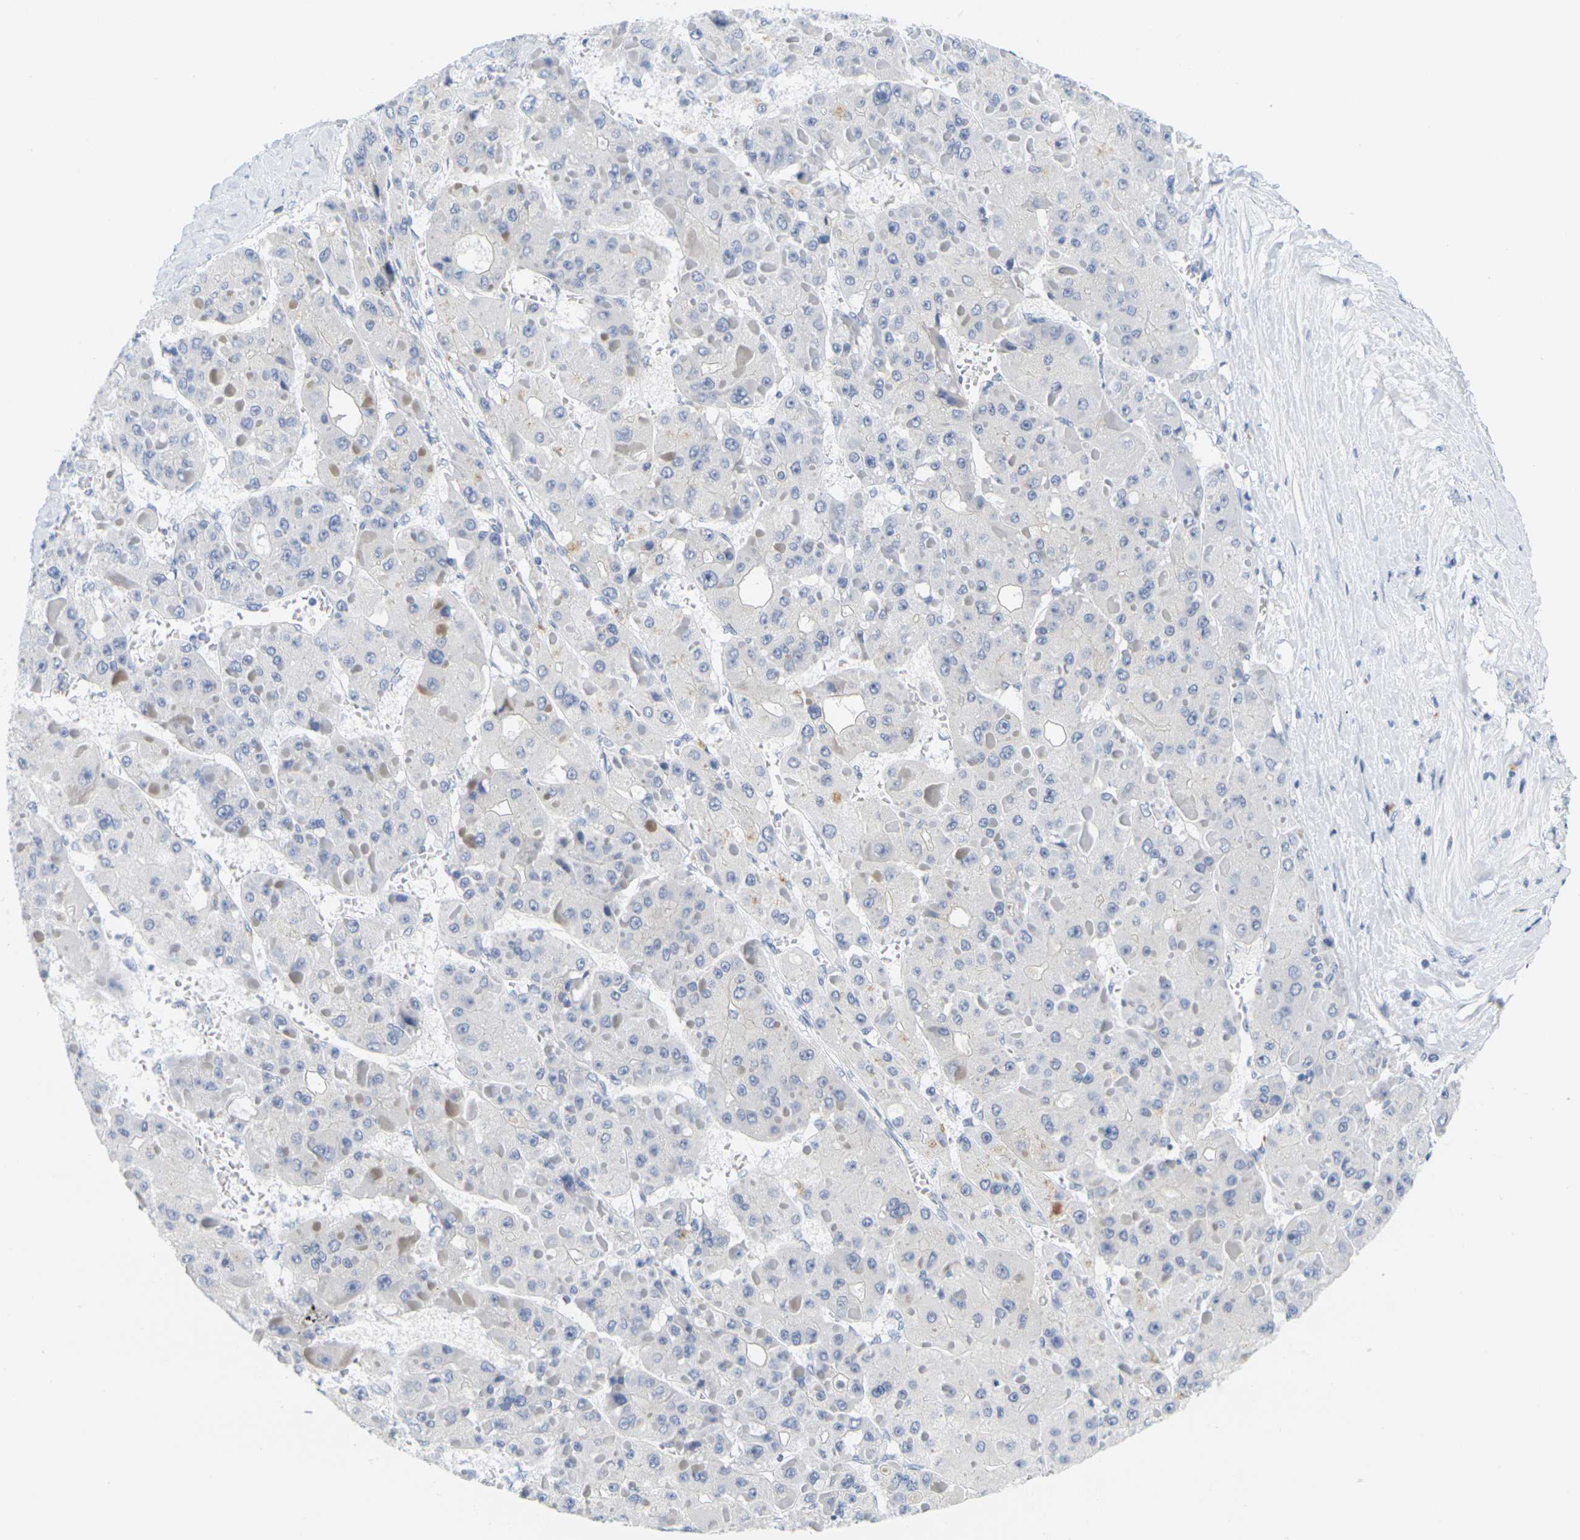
{"staining": {"intensity": "negative", "quantity": "none", "location": "none"}, "tissue": "liver cancer", "cell_type": "Tumor cells", "image_type": "cancer", "snomed": [{"axis": "morphology", "description": "Carcinoma, Hepatocellular, NOS"}, {"axis": "topography", "description": "Liver"}], "caption": "Hepatocellular carcinoma (liver) was stained to show a protein in brown. There is no significant expression in tumor cells.", "gene": "HLA-DOB", "patient": {"sex": "female", "age": 73}}